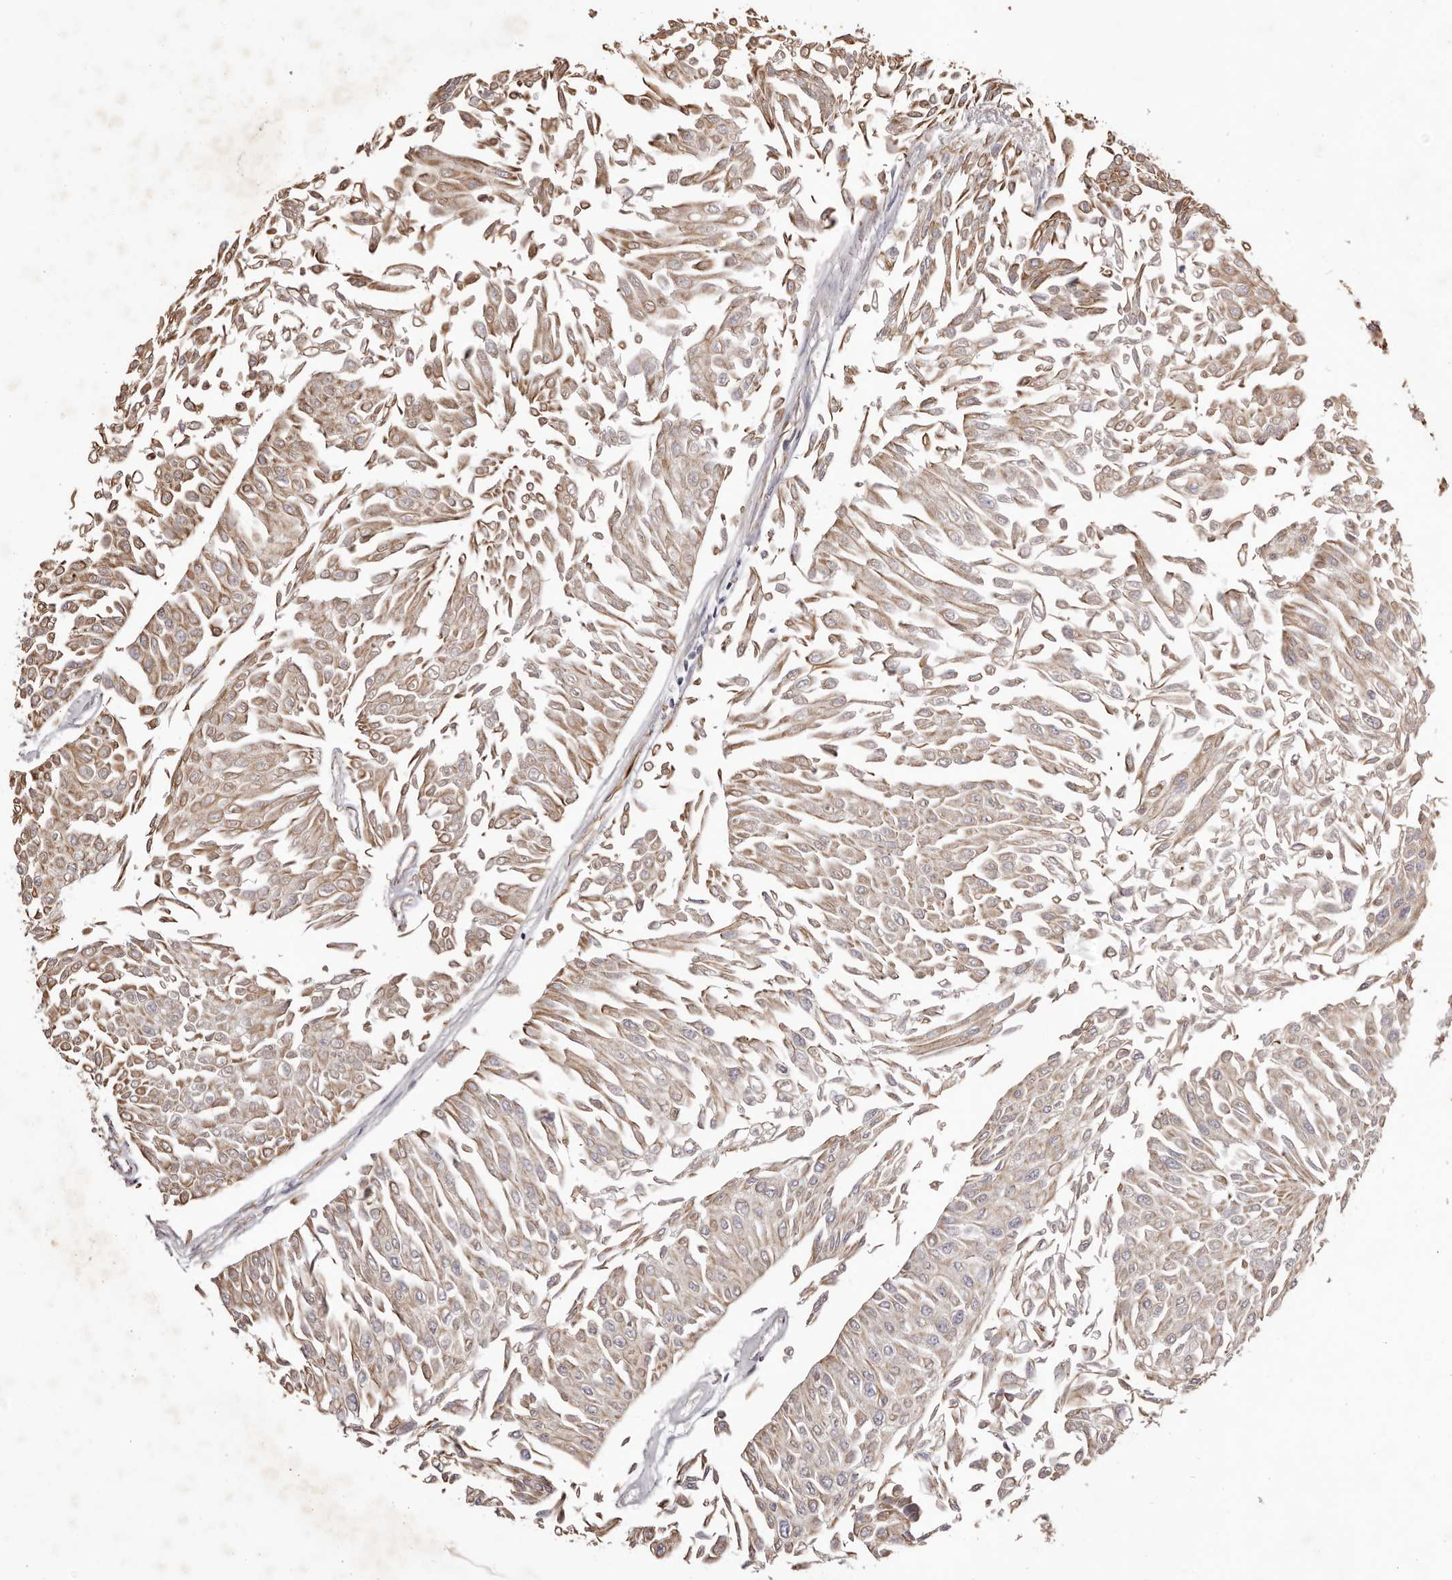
{"staining": {"intensity": "weak", "quantity": ">75%", "location": "cytoplasmic/membranous"}, "tissue": "urothelial cancer", "cell_type": "Tumor cells", "image_type": "cancer", "snomed": [{"axis": "morphology", "description": "Urothelial carcinoma, Low grade"}, {"axis": "topography", "description": "Urinary bladder"}], "caption": "An immunohistochemistry micrograph of neoplastic tissue is shown. Protein staining in brown shows weak cytoplasmic/membranous positivity in urothelial carcinoma (low-grade) within tumor cells.", "gene": "PNRC1", "patient": {"sex": "male", "age": 67}}